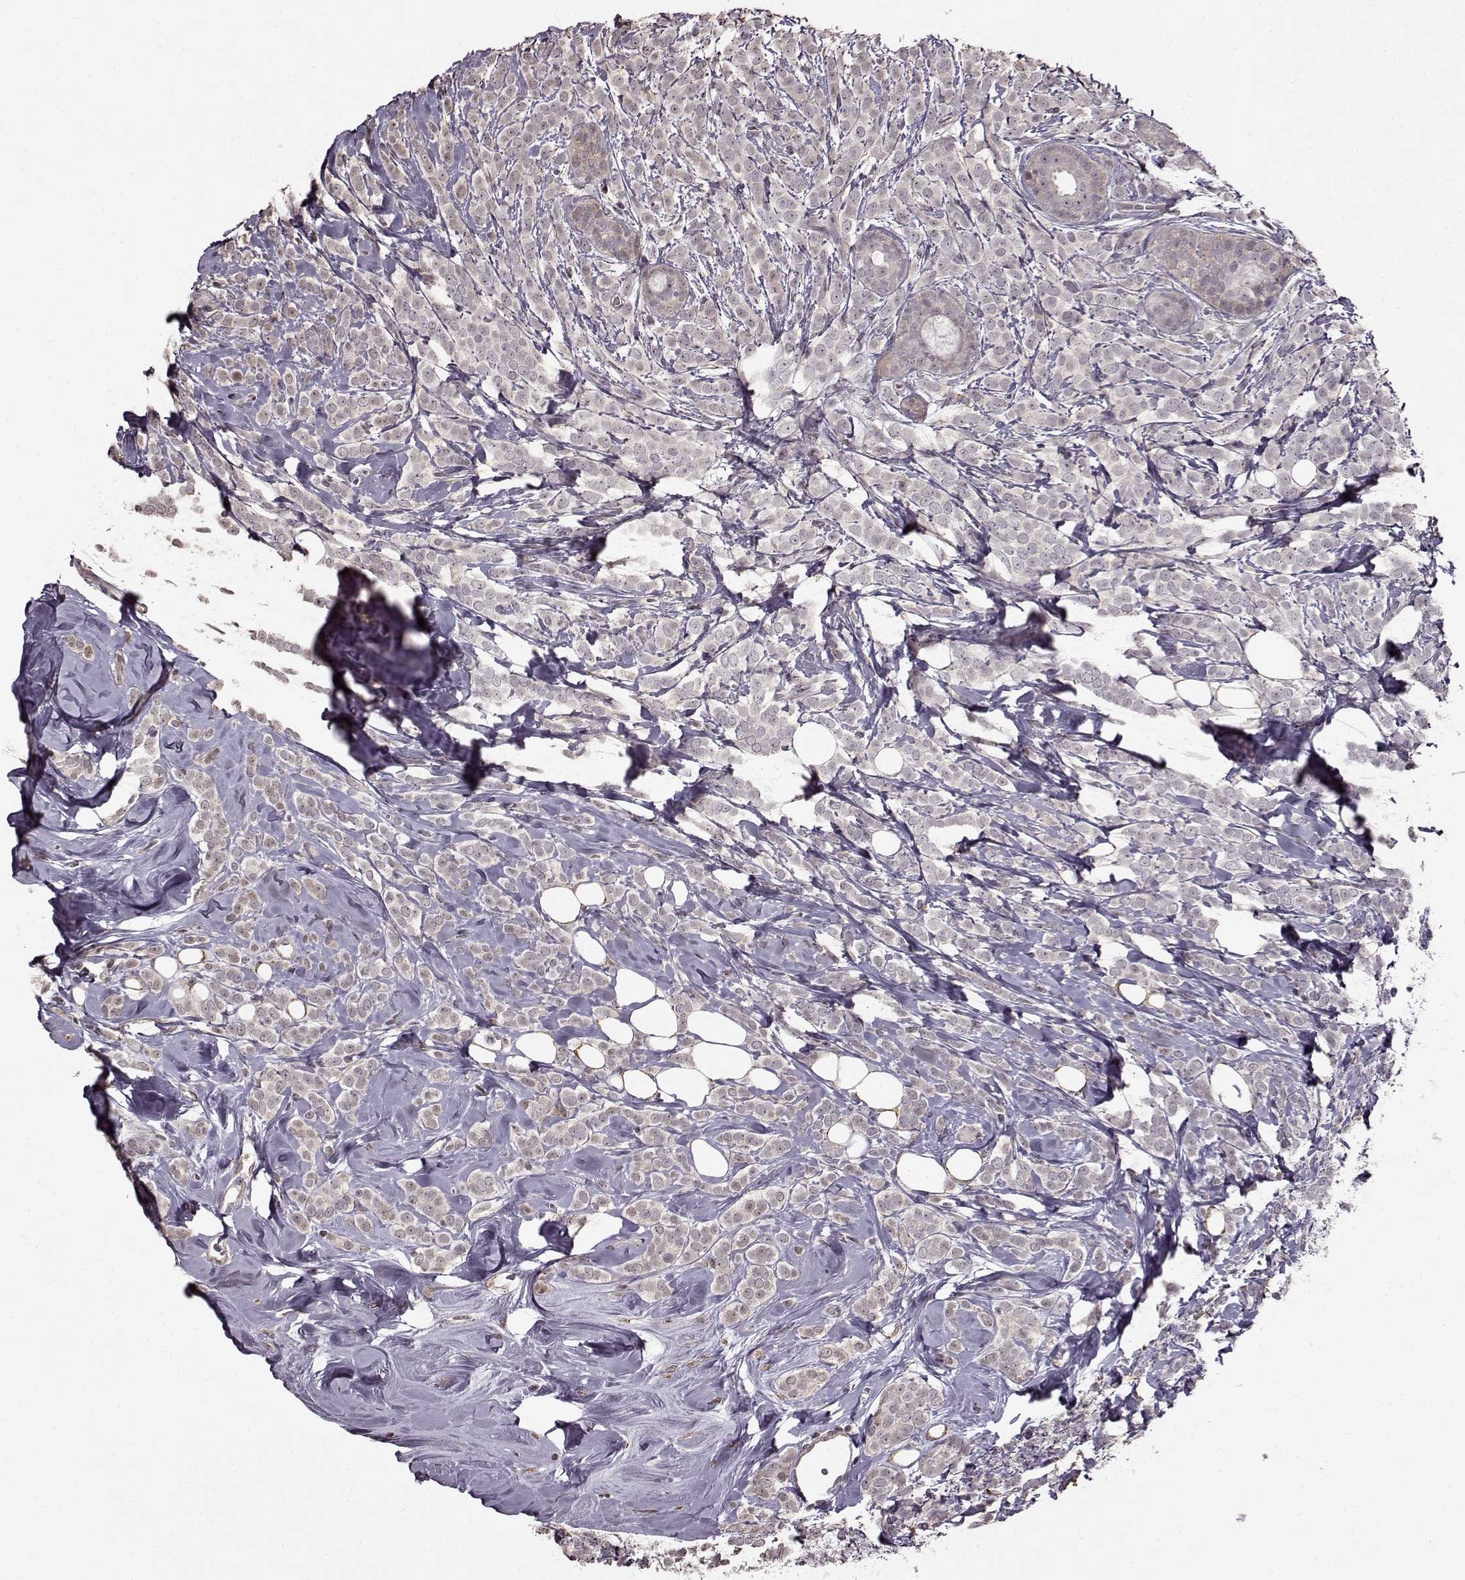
{"staining": {"intensity": "negative", "quantity": "none", "location": "none"}, "tissue": "breast cancer", "cell_type": "Tumor cells", "image_type": "cancer", "snomed": [{"axis": "morphology", "description": "Lobular carcinoma"}, {"axis": "topography", "description": "Breast"}], "caption": "The photomicrograph exhibits no significant positivity in tumor cells of breast lobular carcinoma.", "gene": "FSHB", "patient": {"sex": "female", "age": 49}}